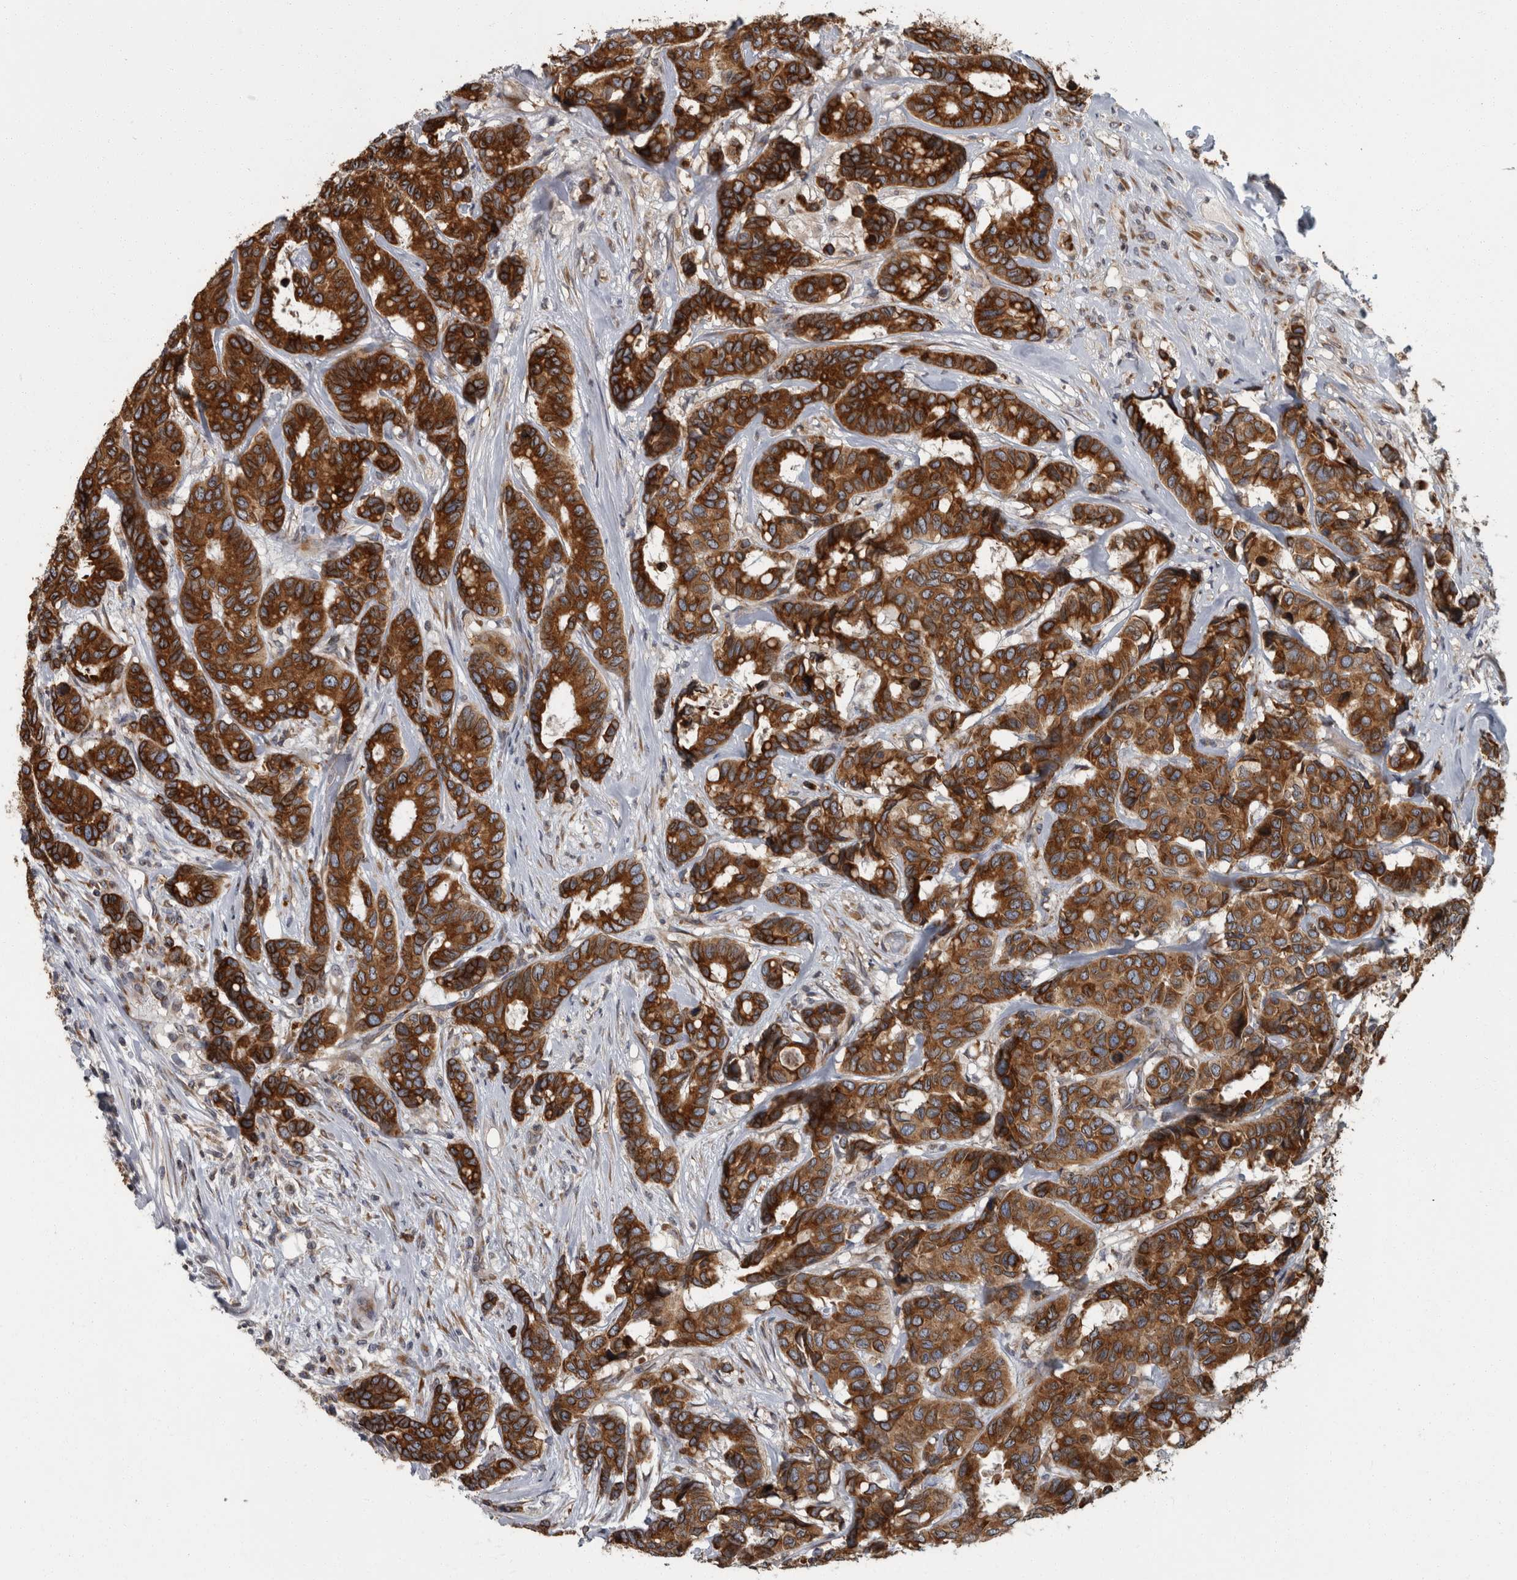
{"staining": {"intensity": "strong", "quantity": ">75%", "location": "cytoplasmic/membranous"}, "tissue": "breast cancer", "cell_type": "Tumor cells", "image_type": "cancer", "snomed": [{"axis": "morphology", "description": "Duct carcinoma"}, {"axis": "topography", "description": "Breast"}], "caption": "Immunohistochemical staining of breast invasive ductal carcinoma displays strong cytoplasmic/membranous protein staining in about >75% of tumor cells. Nuclei are stained in blue.", "gene": "LMAN2L", "patient": {"sex": "female", "age": 87}}